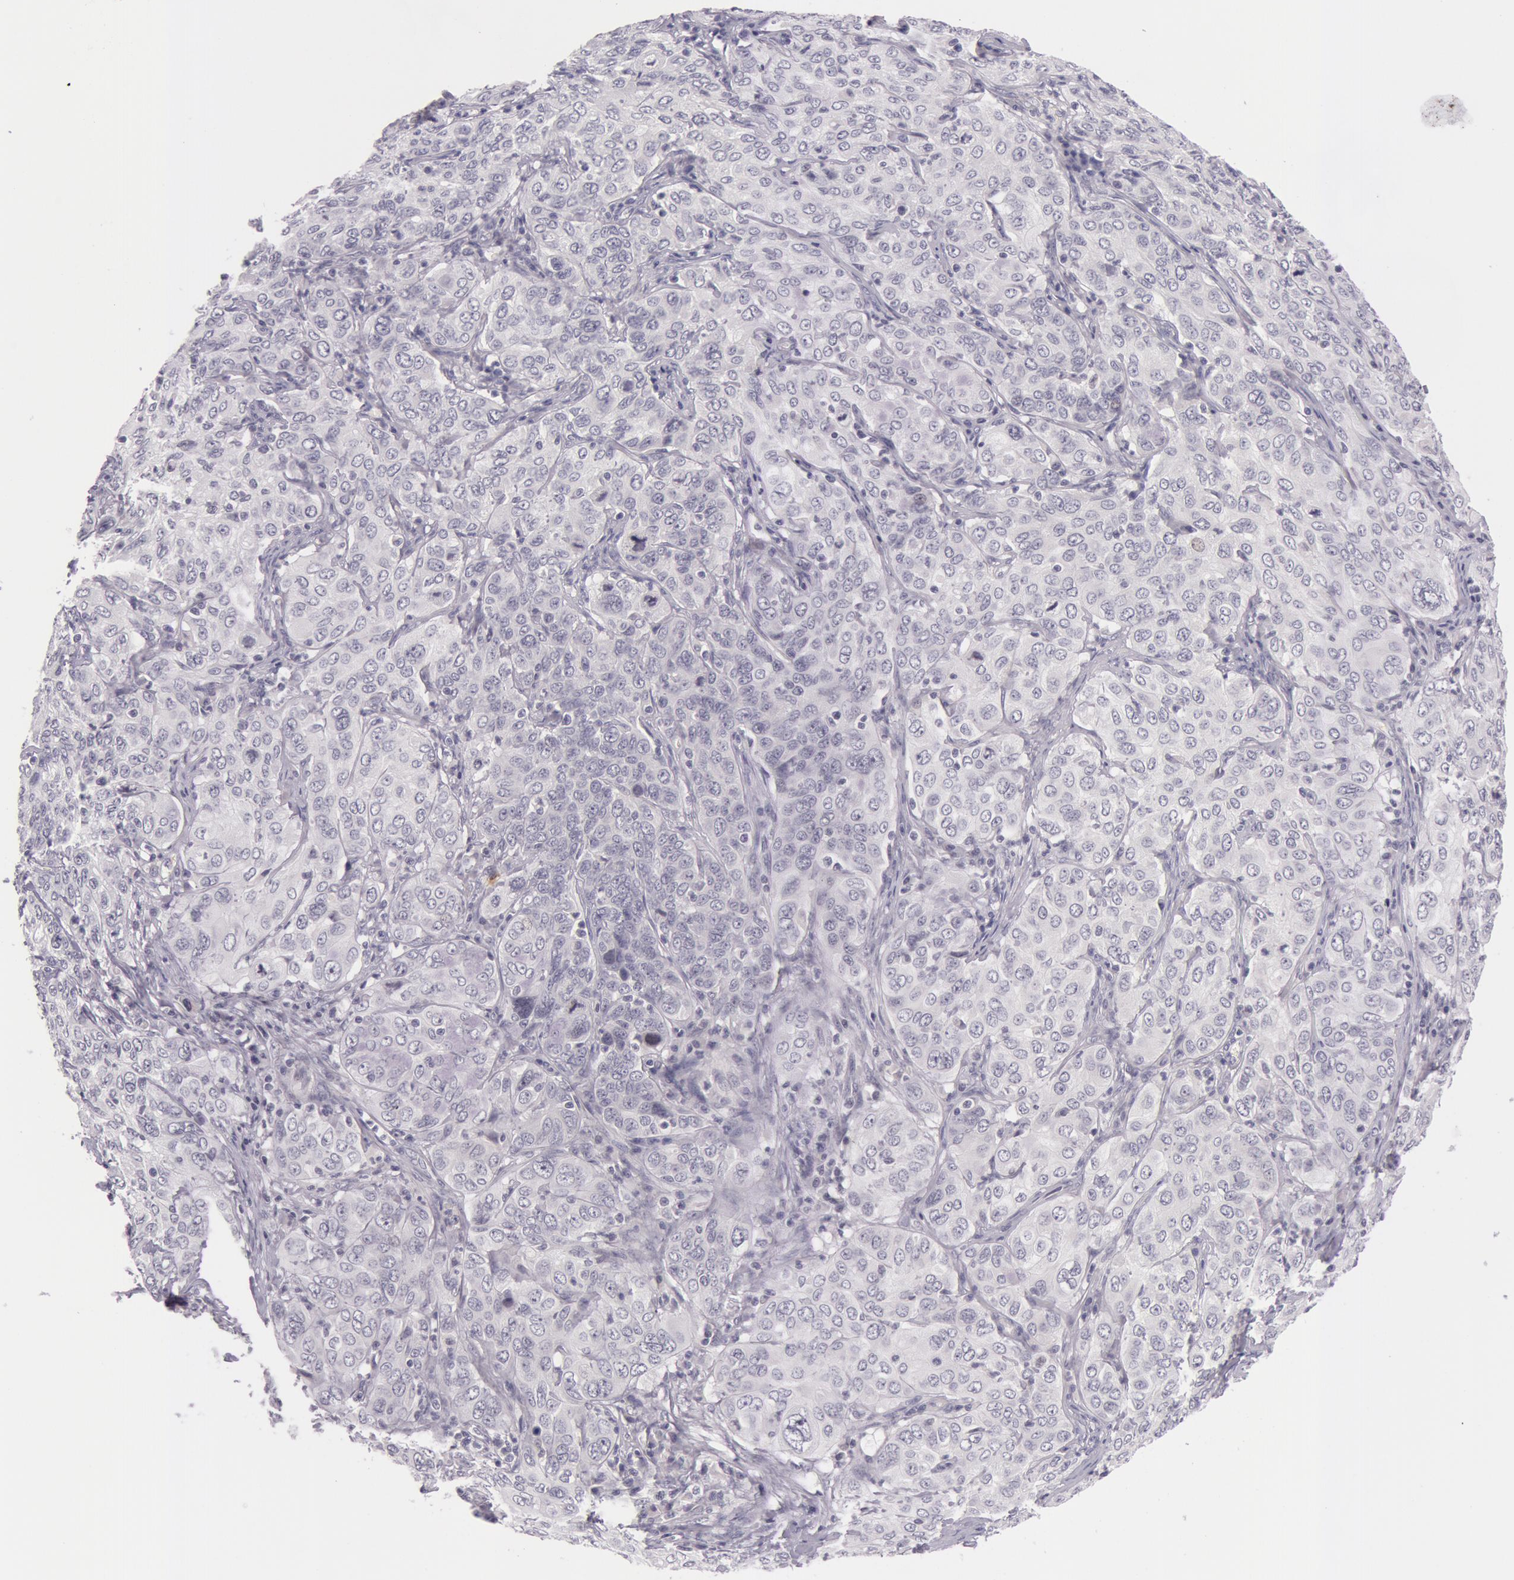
{"staining": {"intensity": "negative", "quantity": "none", "location": "none"}, "tissue": "cervical cancer", "cell_type": "Tumor cells", "image_type": "cancer", "snomed": [{"axis": "morphology", "description": "Squamous cell carcinoma, NOS"}, {"axis": "topography", "description": "Cervix"}], "caption": "Human cervical cancer stained for a protein using immunohistochemistry displays no positivity in tumor cells.", "gene": "RBMY1F", "patient": {"sex": "female", "age": 38}}